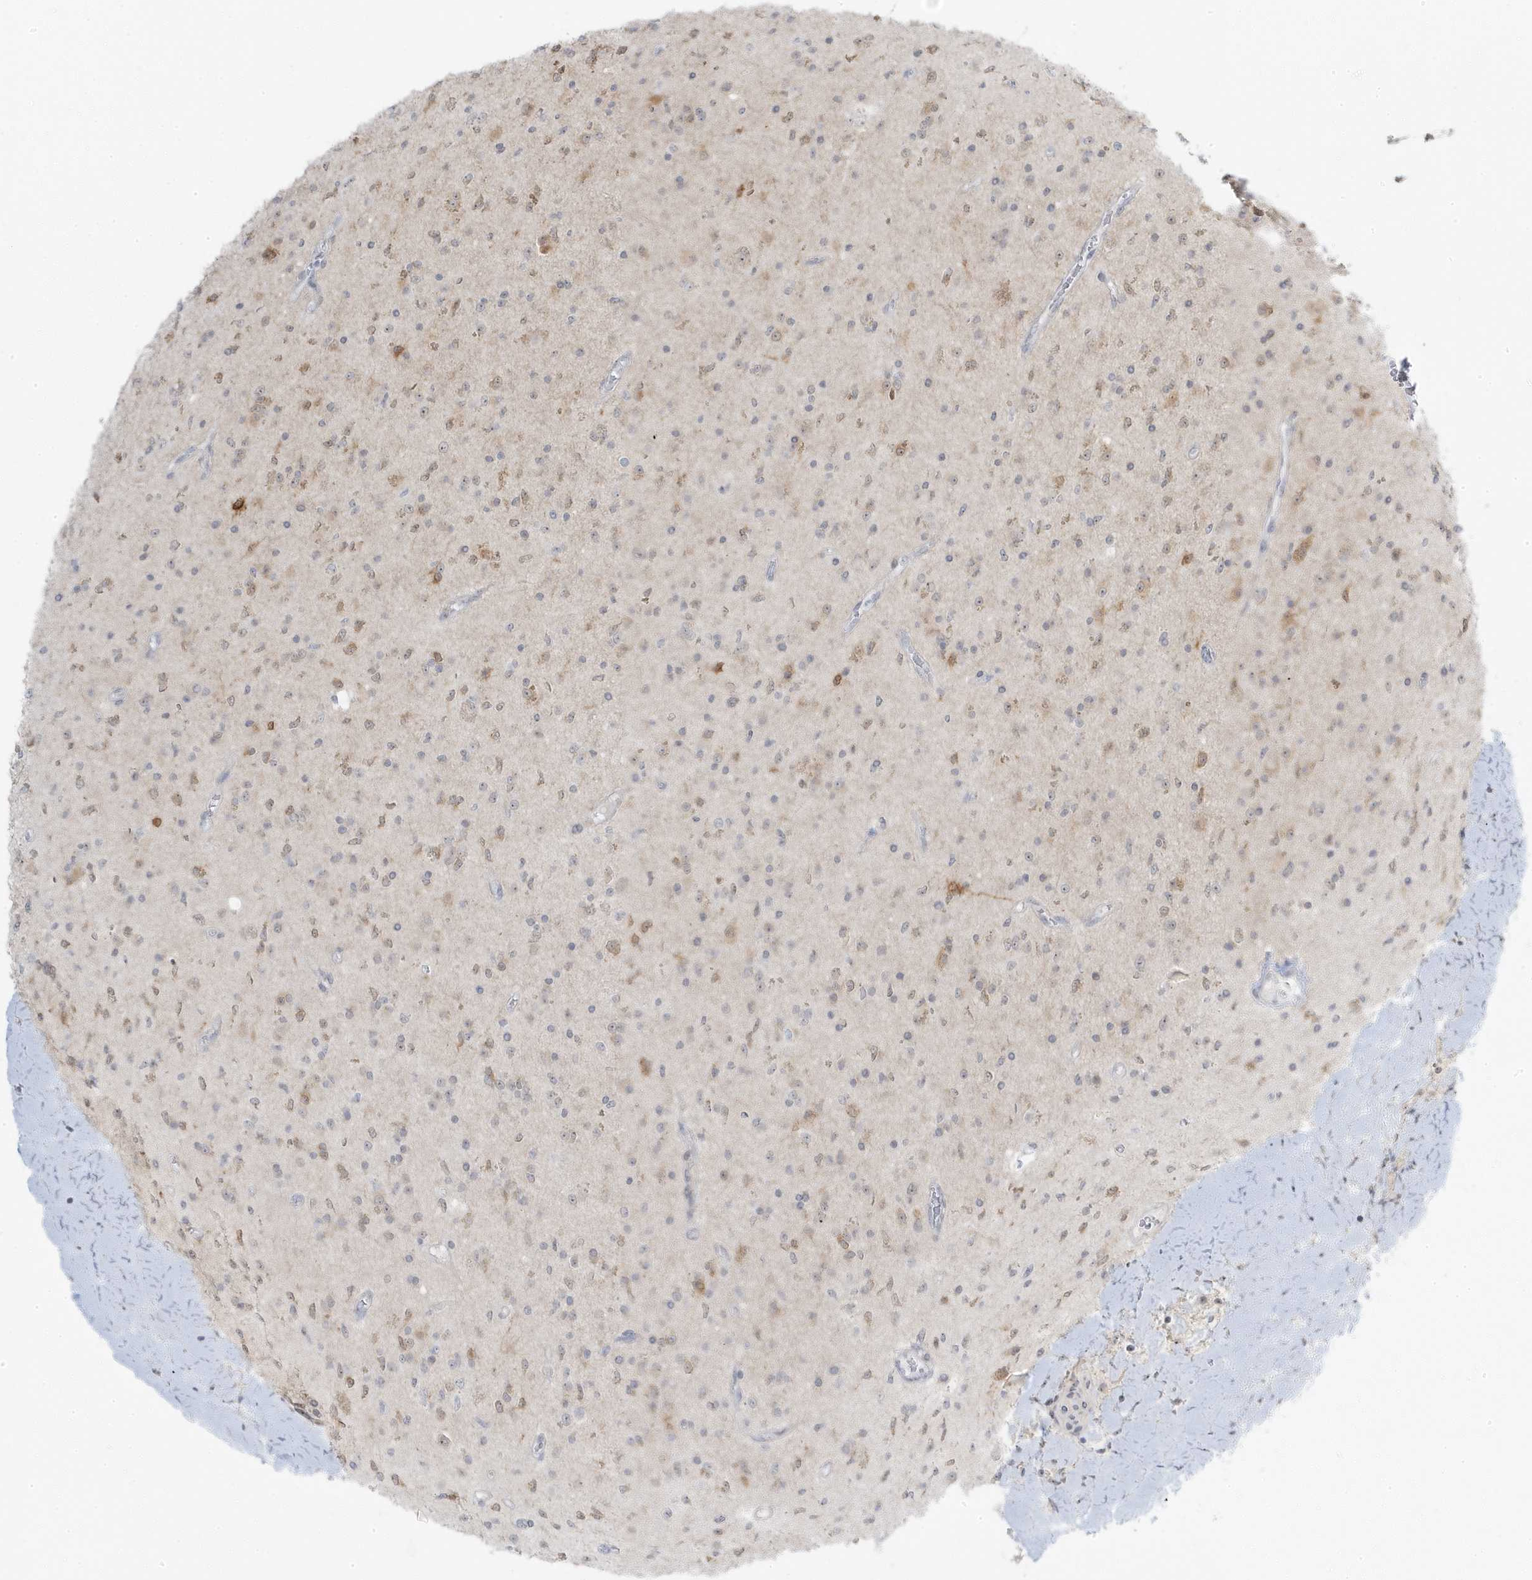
{"staining": {"intensity": "weak", "quantity": "25%-75%", "location": "cytoplasmic/membranous,nuclear"}, "tissue": "glioma", "cell_type": "Tumor cells", "image_type": "cancer", "snomed": [{"axis": "morphology", "description": "Glioma, malignant, High grade"}, {"axis": "topography", "description": "Brain"}], "caption": "This micrograph exhibits immunohistochemistry (IHC) staining of human malignant high-grade glioma, with low weak cytoplasmic/membranous and nuclear positivity in about 25%-75% of tumor cells.", "gene": "TSEN15", "patient": {"sex": "male", "age": 34}}